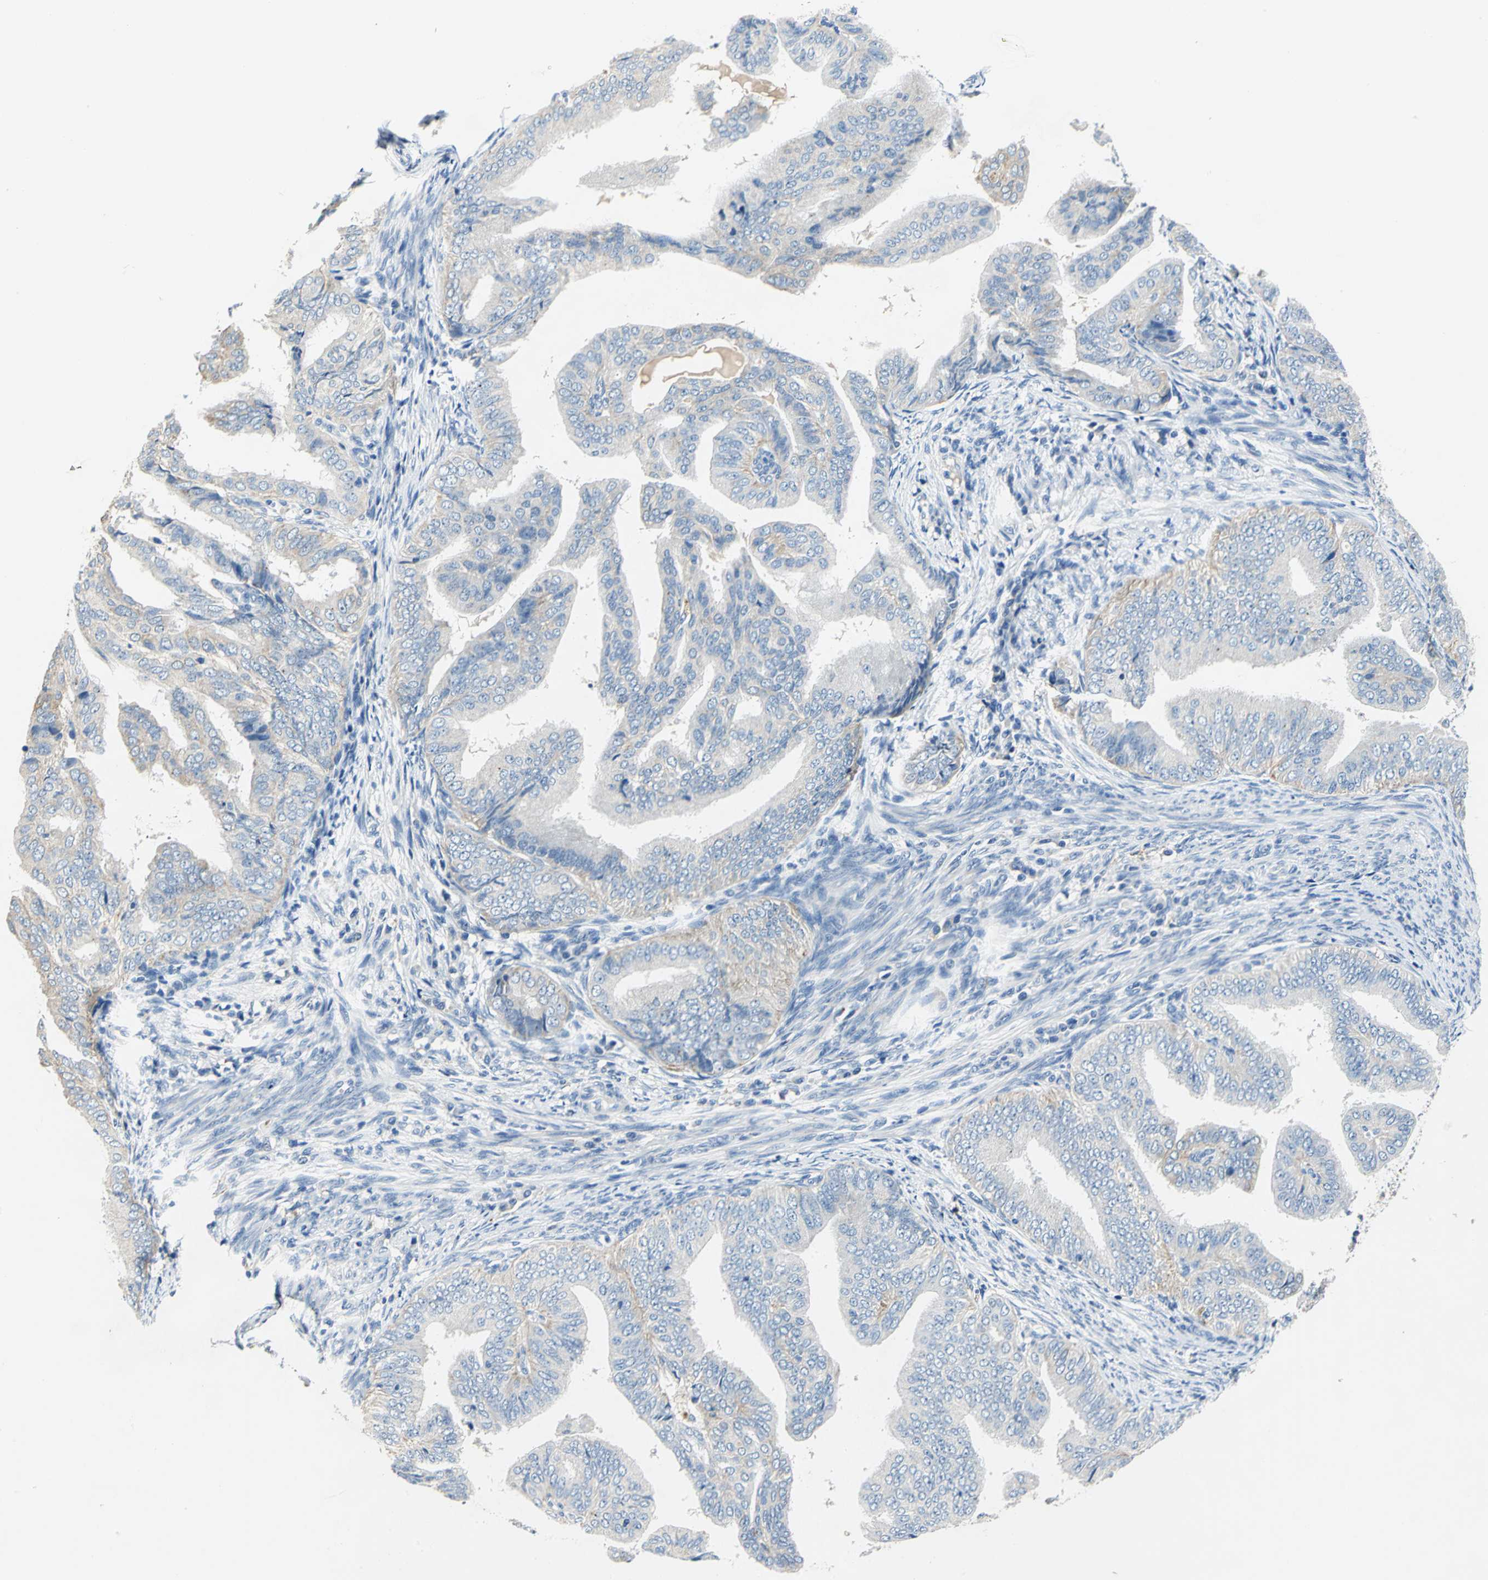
{"staining": {"intensity": "weak", "quantity": "25%-75%", "location": "cytoplasmic/membranous"}, "tissue": "endometrial cancer", "cell_type": "Tumor cells", "image_type": "cancer", "snomed": [{"axis": "morphology", "description": "Adenocarcinoma, NOS"}, {"axis": "topography", "description": "Endometrium"}], "caption": "Immunohistochemical staining of human endometrial adenocarcinoma exhibits weak cytoplasmic/membranous protein positivity in approximately 25%-75% of tumor cells.", "gene": "RASD2", "patient": {"sex": "female", "age": 58}}